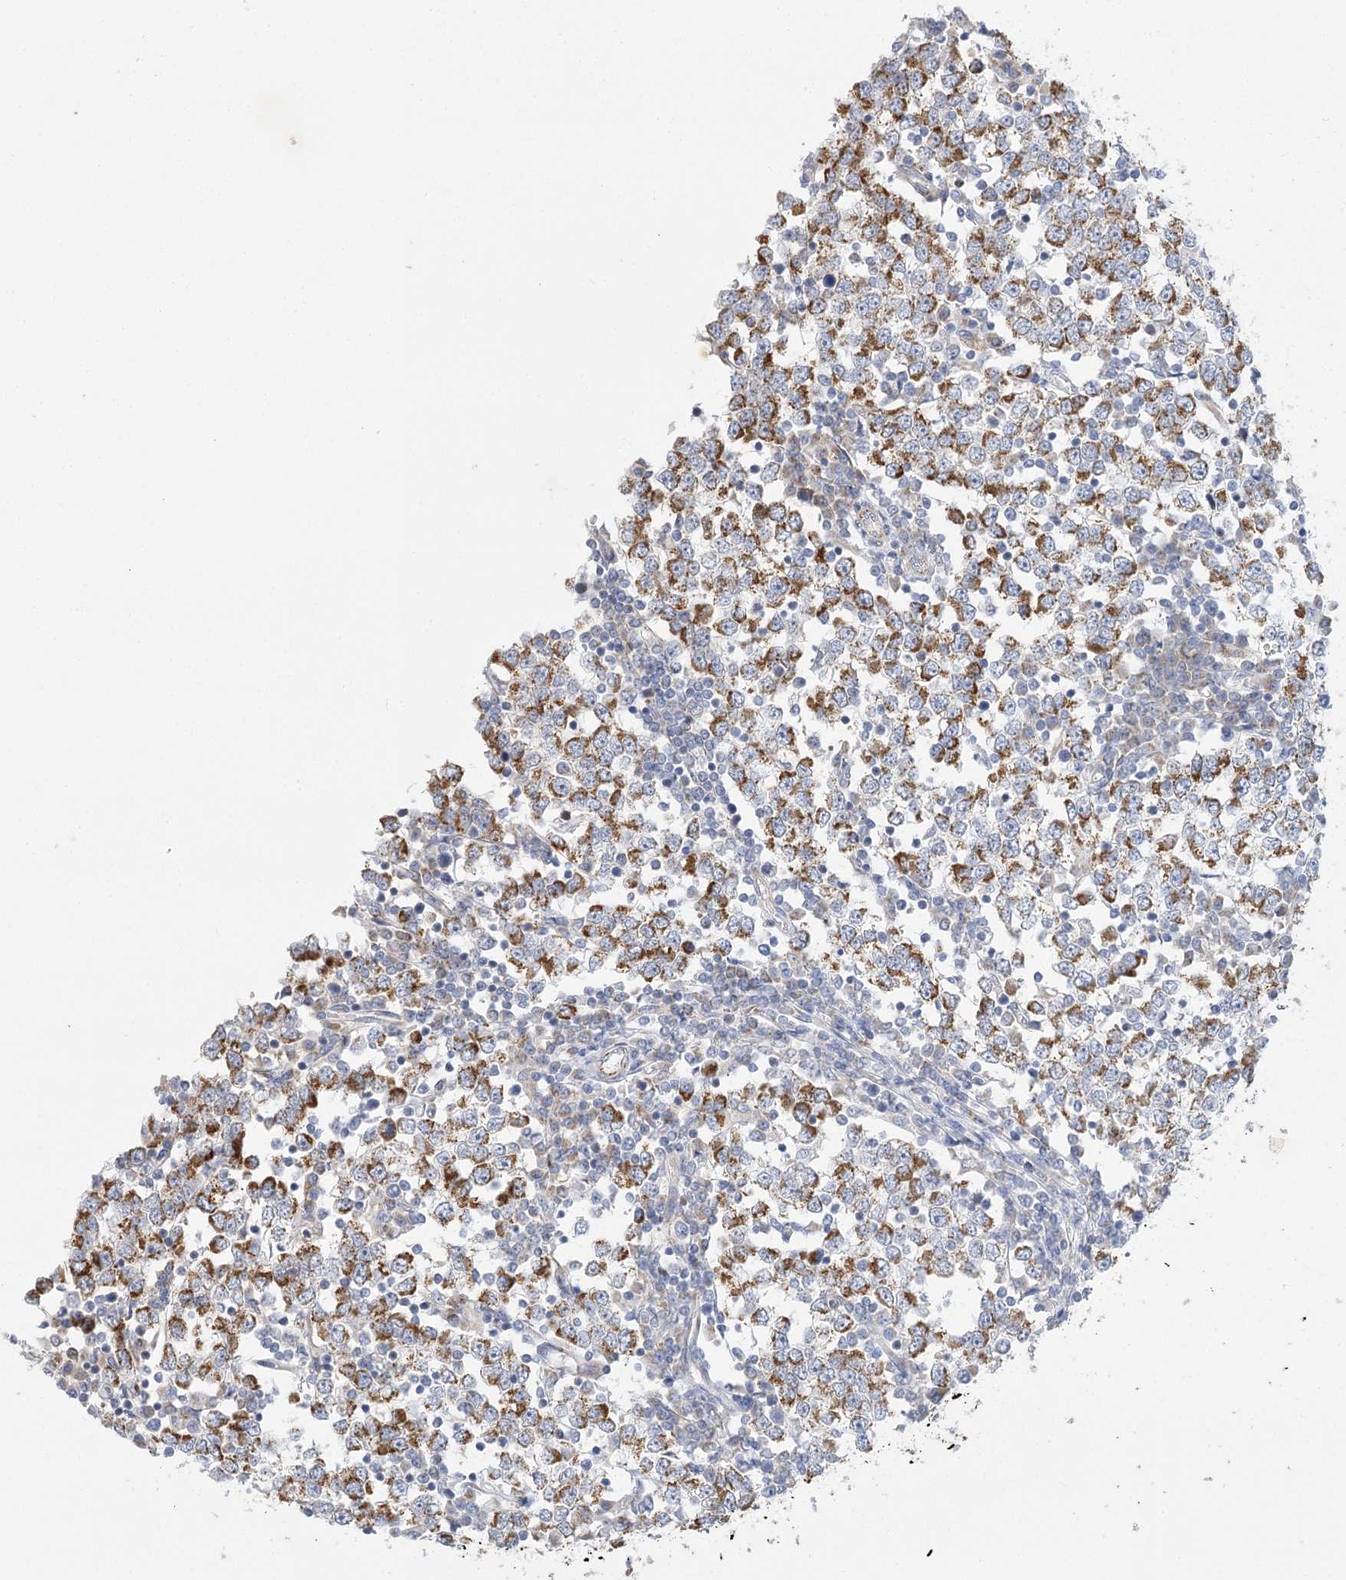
{"staining": {"intensity": "moderate", "quantity": ">75%", "location": "cytoplasmic/membranous"}, "tissue": "testis cancer", "cell_type": "Tumor cells", "image_type": "cancer", "snomed": [{"axis": "morphology", "description": "Seminoma, NOS"}, {"axis": "topography", "description": "Testis"}], "caption": "Tumor cells reveal moderate cytoplasmic/membranous expression in about >75% of cells in testis seminoma. Ihc stains the protein of interest in brown and the nuclei are stained blue.", "gene": "DHTKD1", "patient": {"sex": "male", "age": 65}}